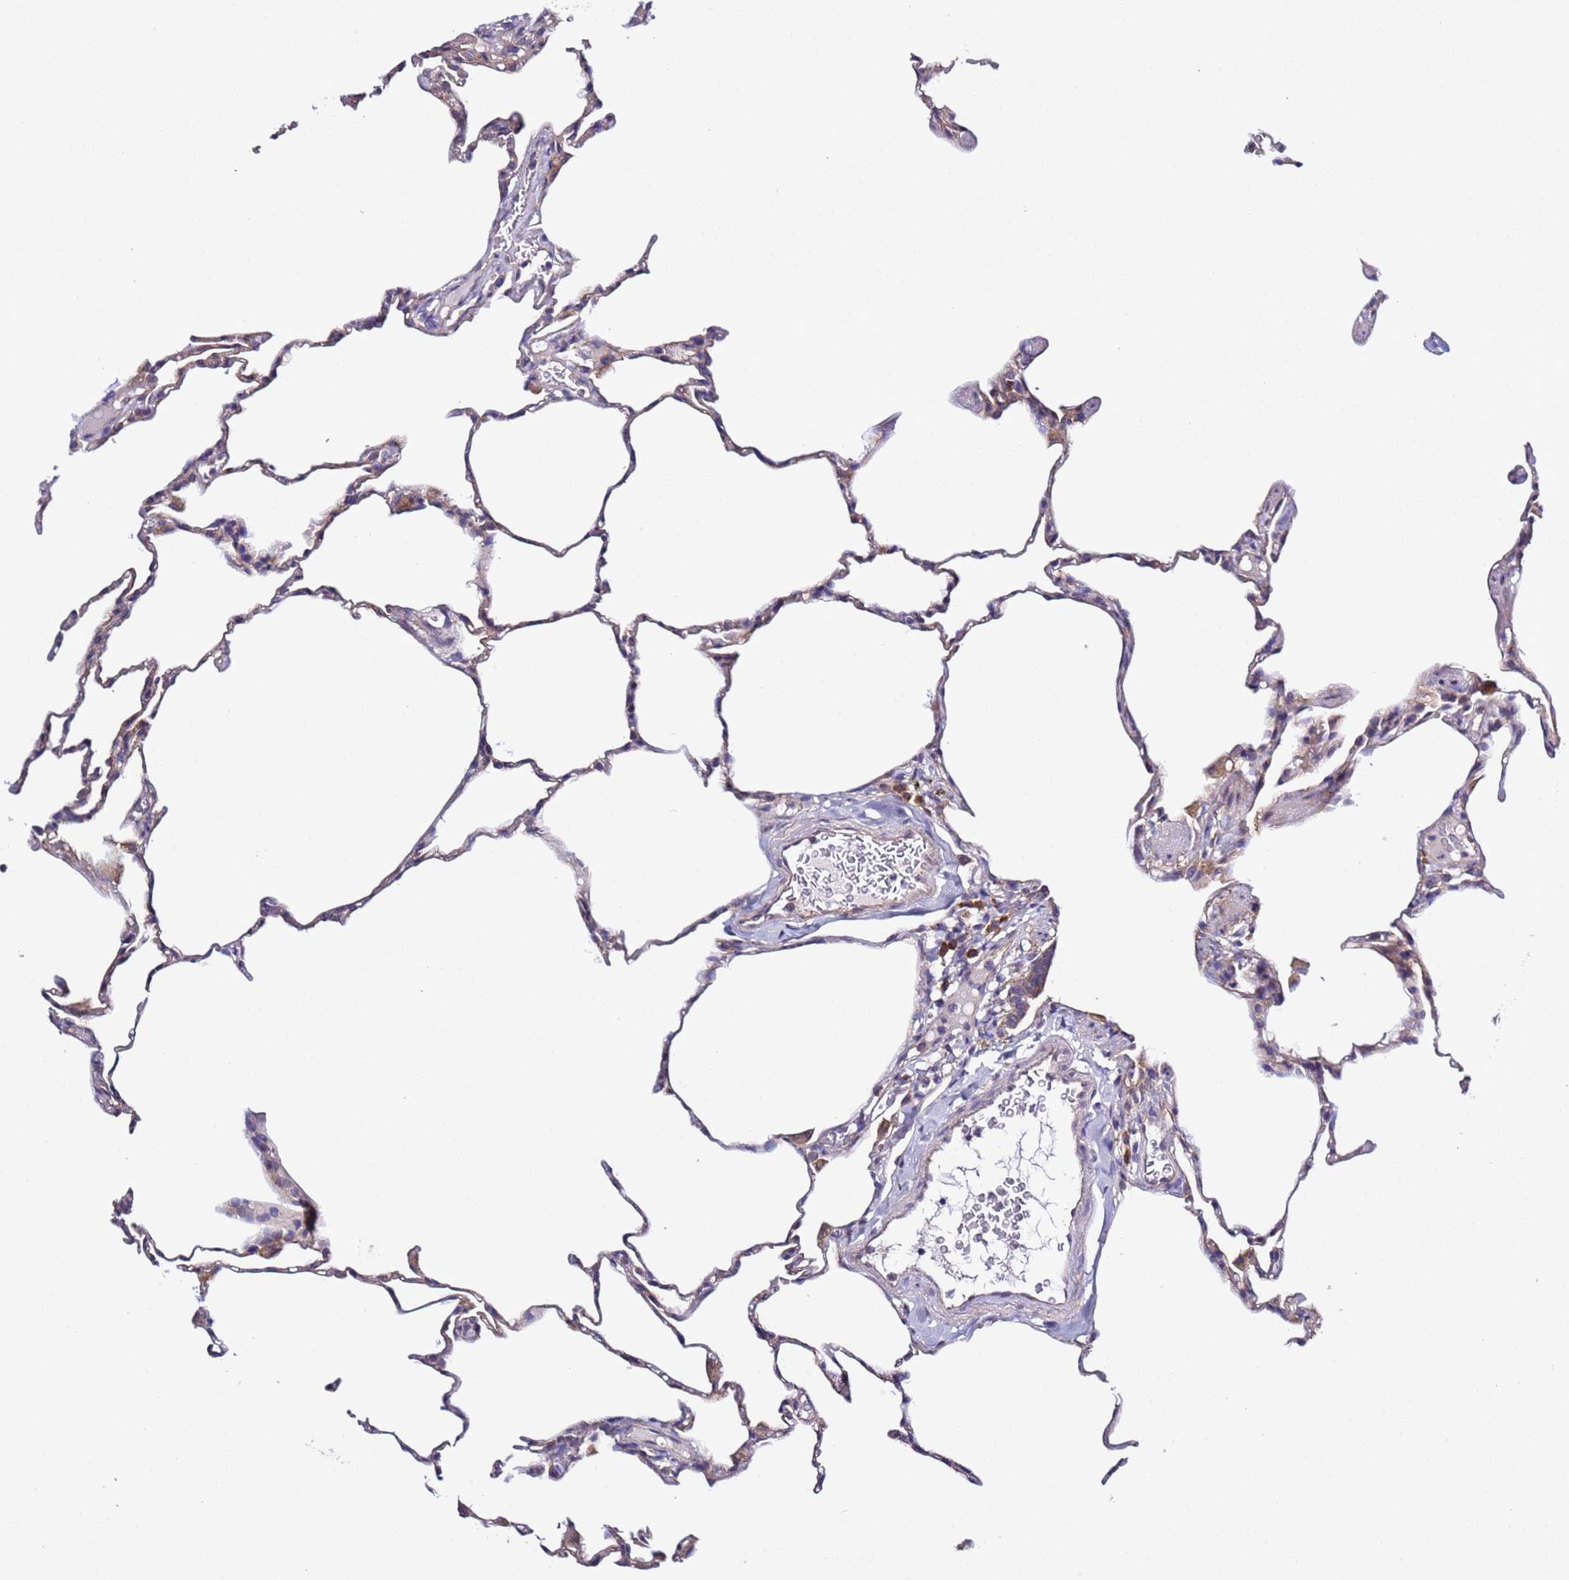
{"staining": {"intensity": "weak", "quantity": "<25%", "location": "cytoplasmic/membranous"}, "tissue": "lung", "cell_type": "Alveolar cells", "image_type": "normal", "snomed": [{"axis": "morphology", "description": "Normal tissue, NOS"}, {"axis": "topography", "description": "Lung"}], "caption": "Immunohistochemical staining of unremarkable human lung reveals no significant positivity in alveolar cells.", "gene": "SPCS1", "patient": {"sex": "male", "age": 20}}